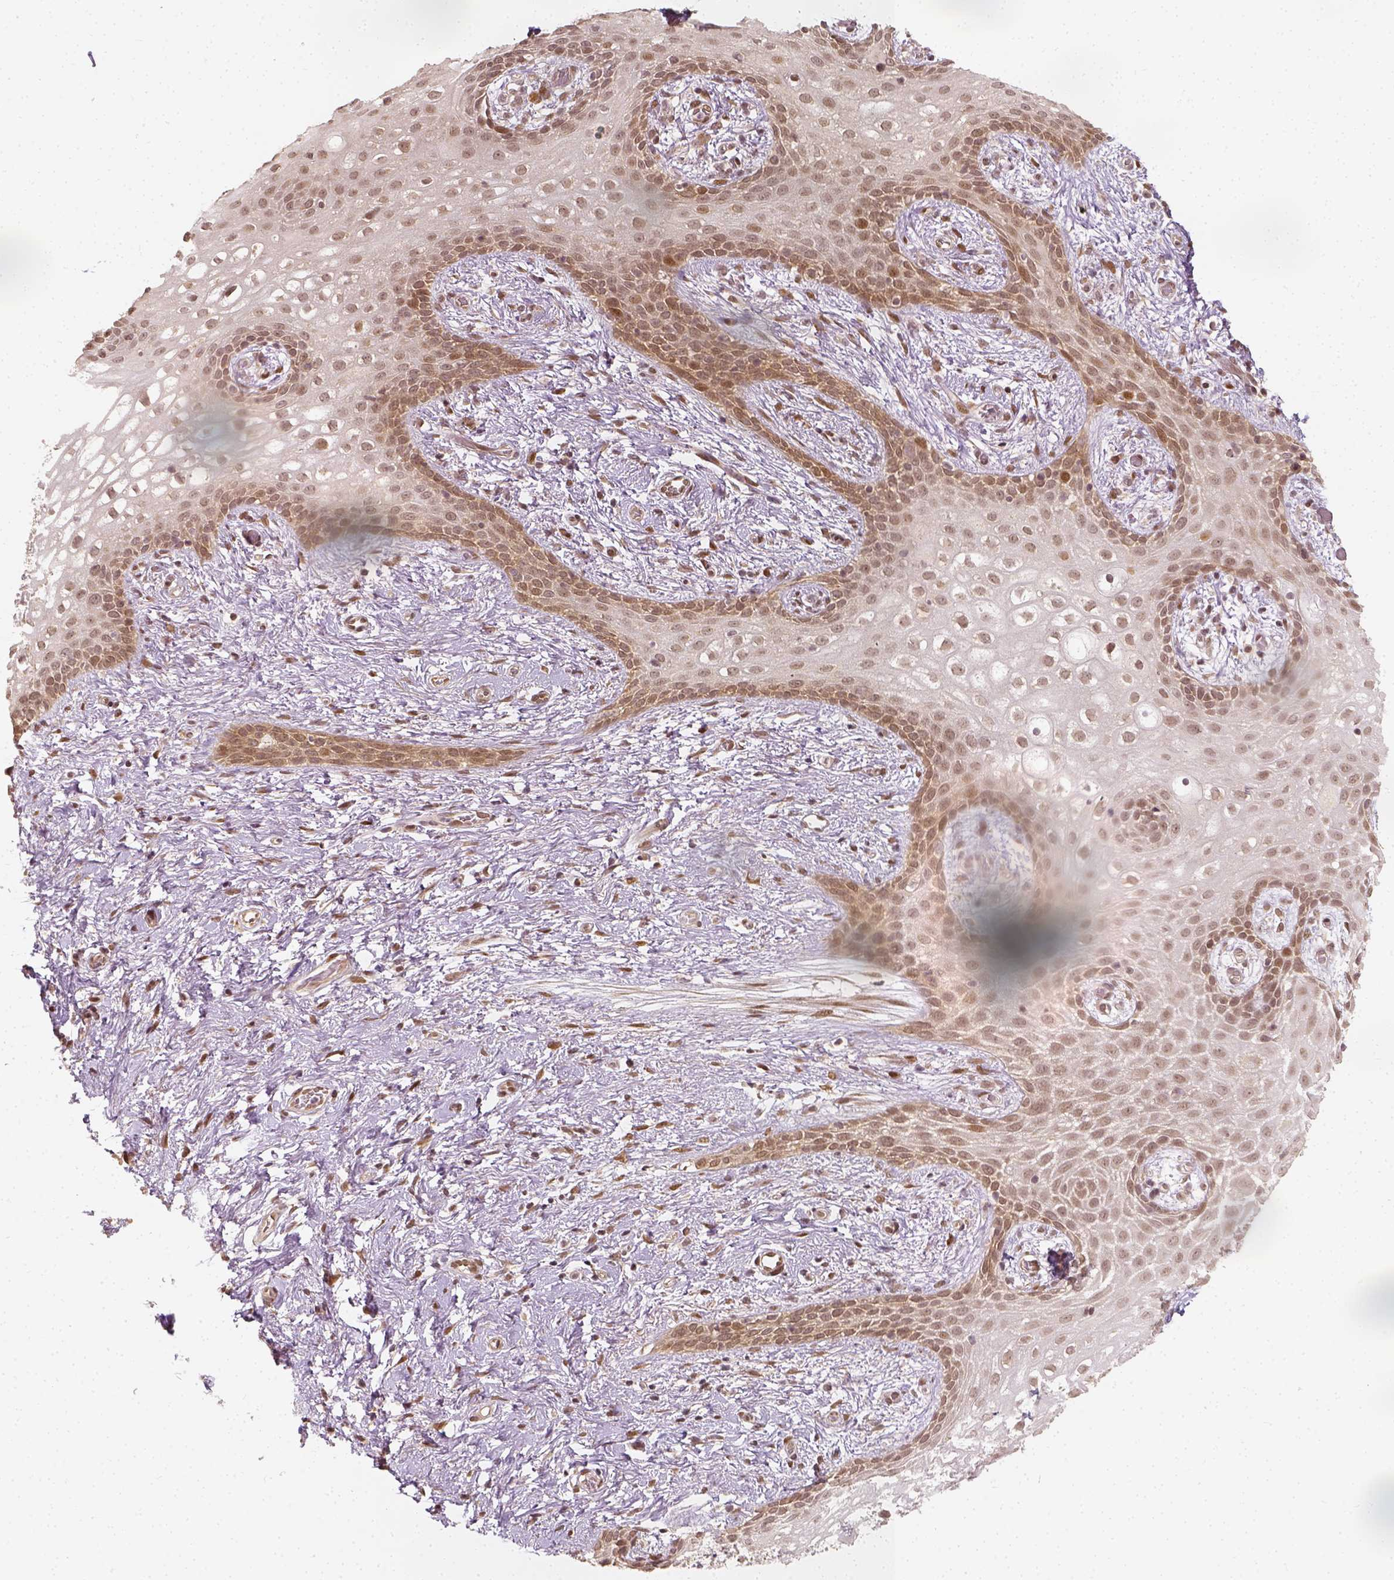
{"staining": {"intensity": "weak", "quantity": ">75%", "location": "nuclear"}, "tissue": "skin", "cell_type": "Epidermal cells", "image_type": "normal", "snomed": [{"axis": "morphology", "description": "Normal tissue, NOS"}, {"axis": "topography", "description": "Anal"}], "caption": "This histopathology image displays IHC staining of normal human skin, with low weak nuclear staining in about >75% of epidermal cells.", "gene": "ZMAT3", "patient": {"sex": "female", "age": 46}}